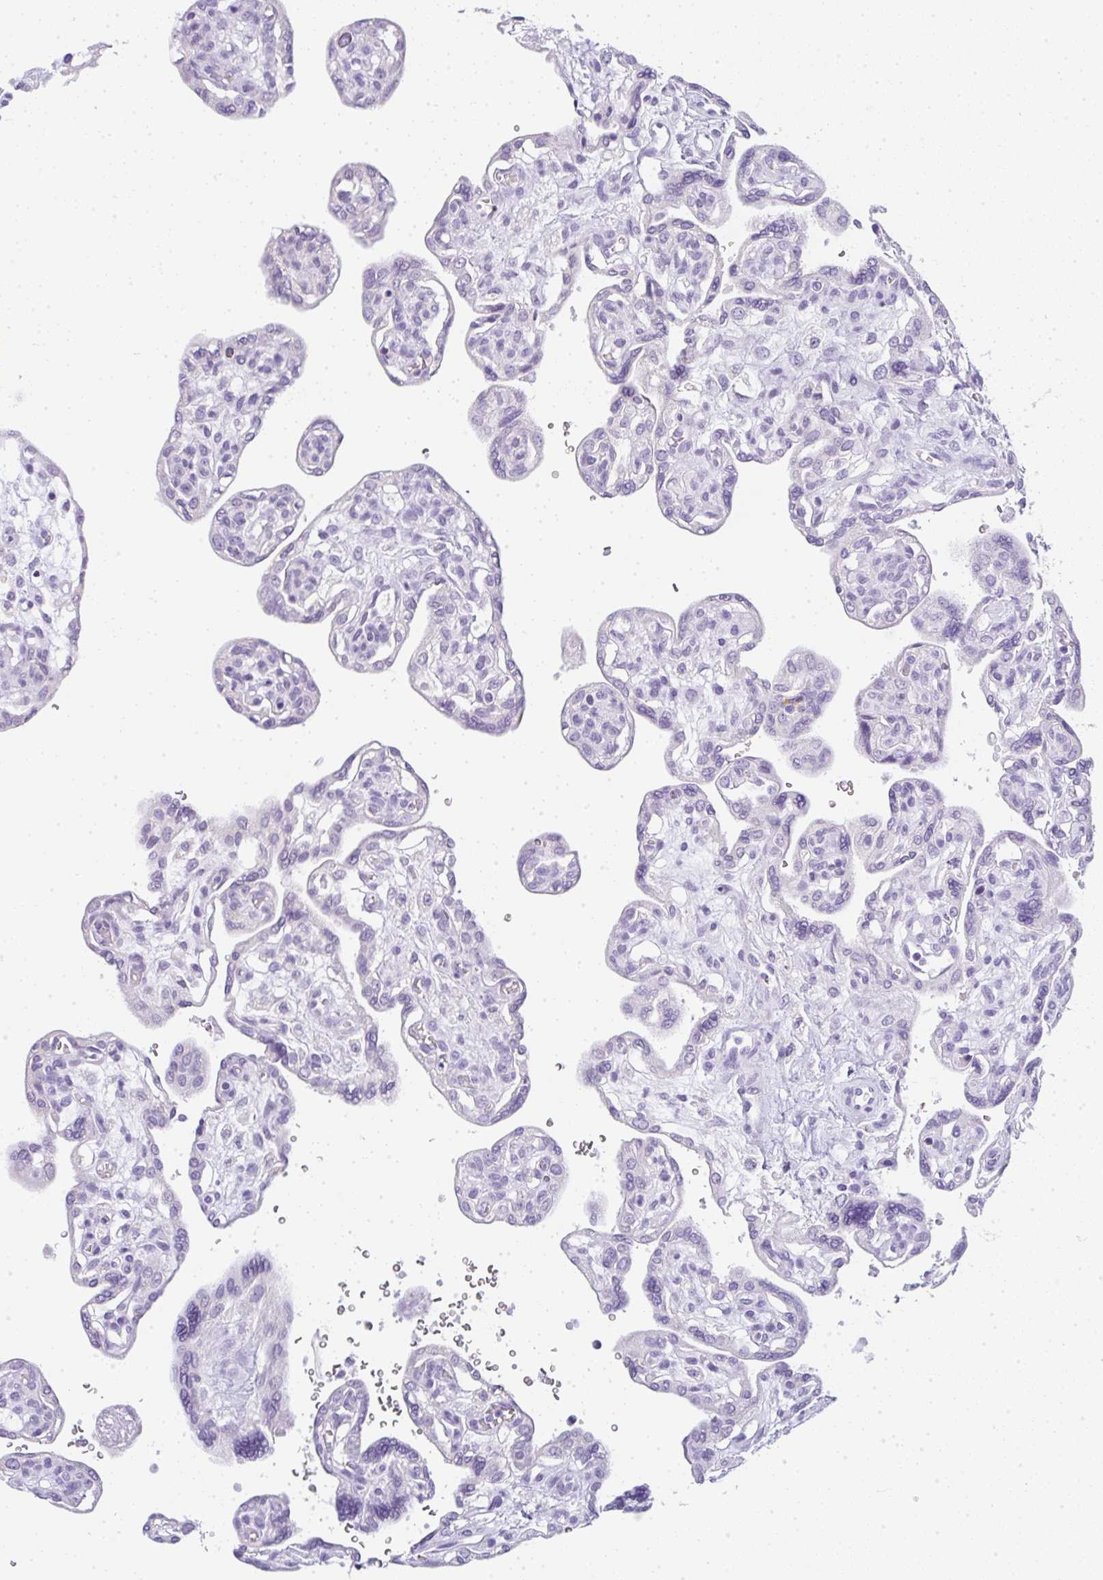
{"staining": {"intensity": "negative", "quantity": "none", "location": "none"}, "tissue": "placenta", "cell_type": "Decidual cells", "image_type": "normal", "snomed": [{"axis": "morphology", "description": "Normal tissue, NOS"}, {"axis": "topography", "description": "Placenta"}], "caption": "Photomicrograph shows no significant protein staining in decidual cells of benign placenta. Nuclei are stained in blue.", "gene": "LPAR4", "patient": {"sex": "female", "age": 39}}